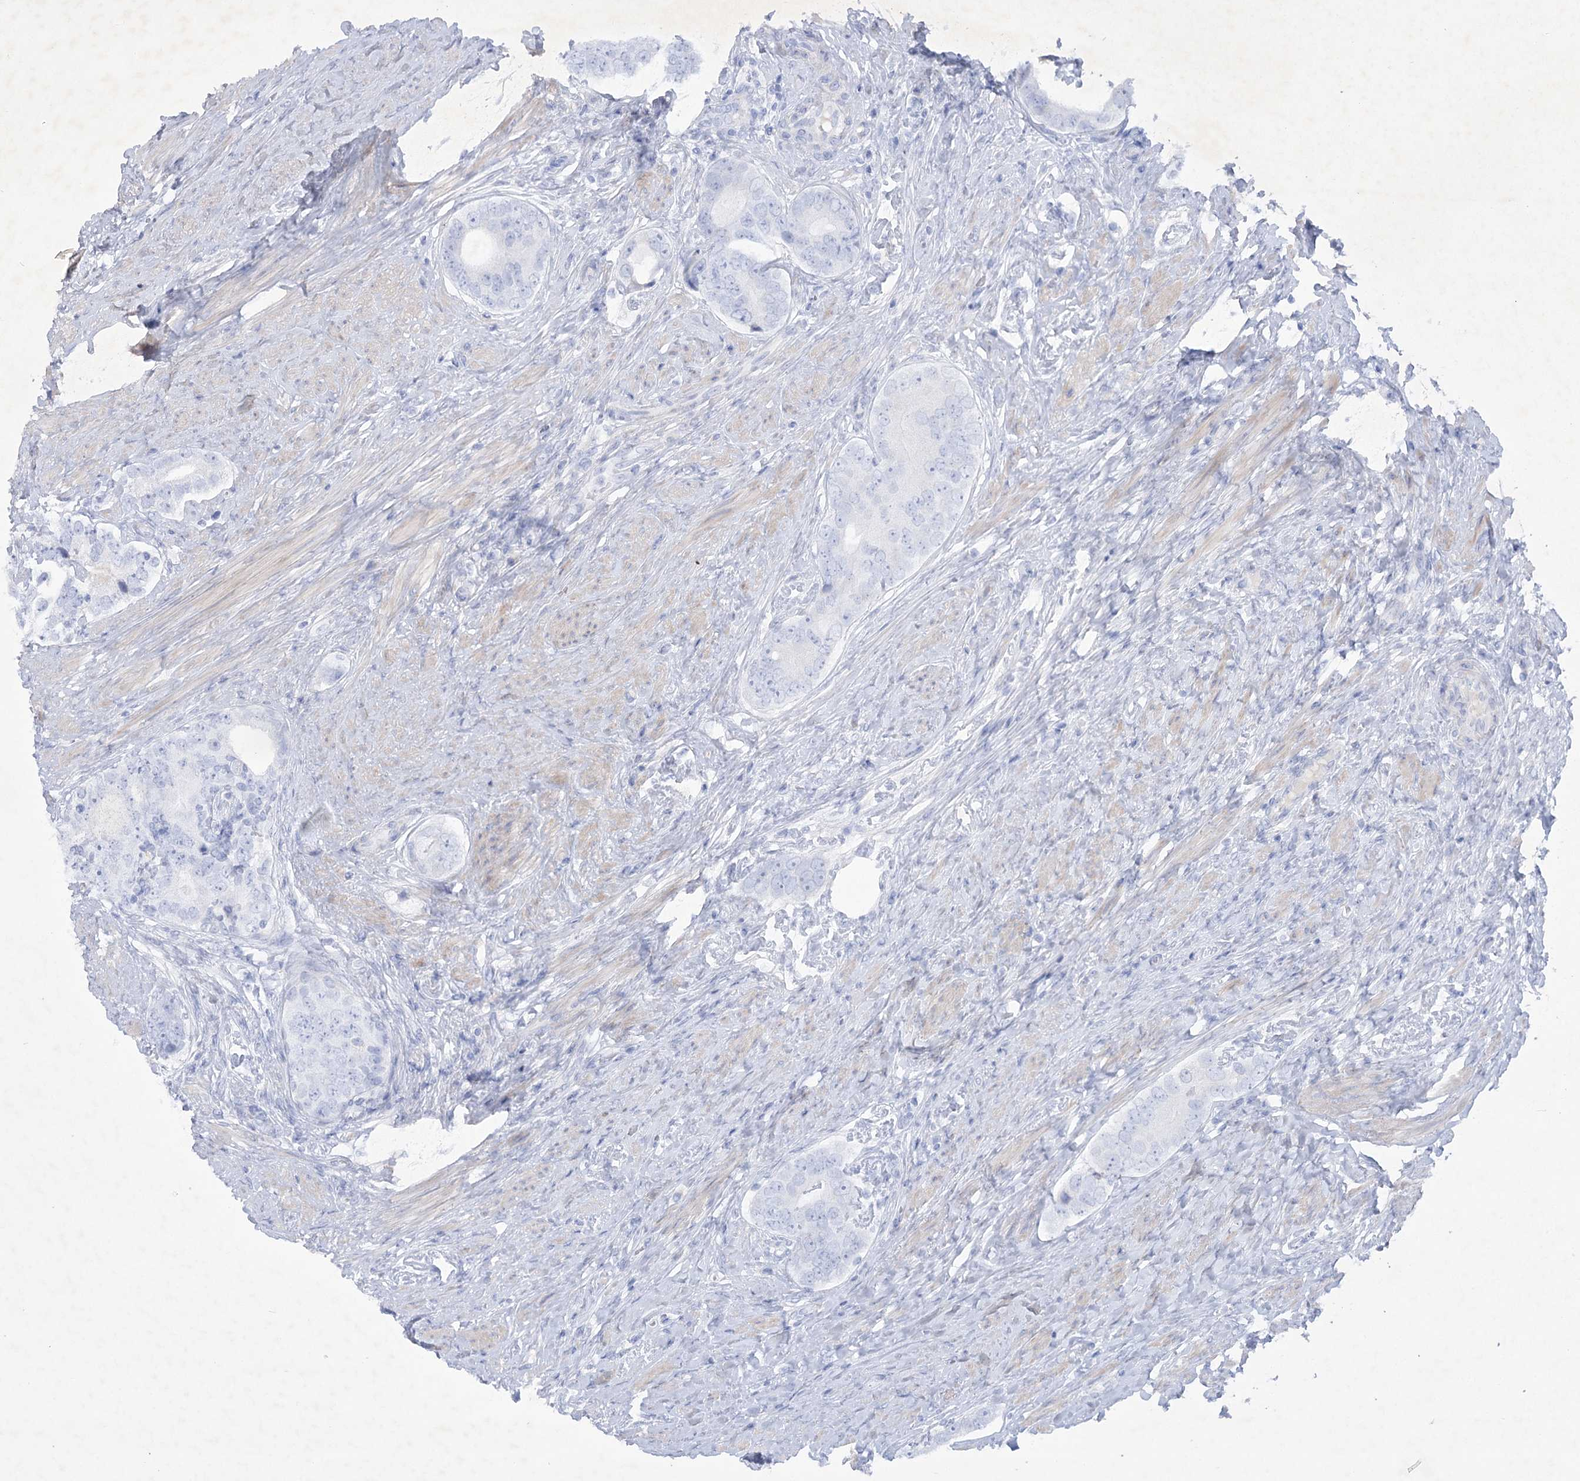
{"staining": {"intensity": "negative", "quantity": "none", "location": "none"}, "tissue": "prostate cancer", "cell_type": "Tumor cells", "image_type": "cancer", "snomed": [{"axis": "morphology", "description": "Adenocarcinoma, High grade"}, {"axis": "topography", "description": "Prostate"}], "caption": "DAB immunohistochemical staining of prostate cancer (adenocarcinoma (high-grade)) exhibits no significant expression in tumor cells.", "gene": "GBF1", "patient": {"sex": "male", "age": 56}}